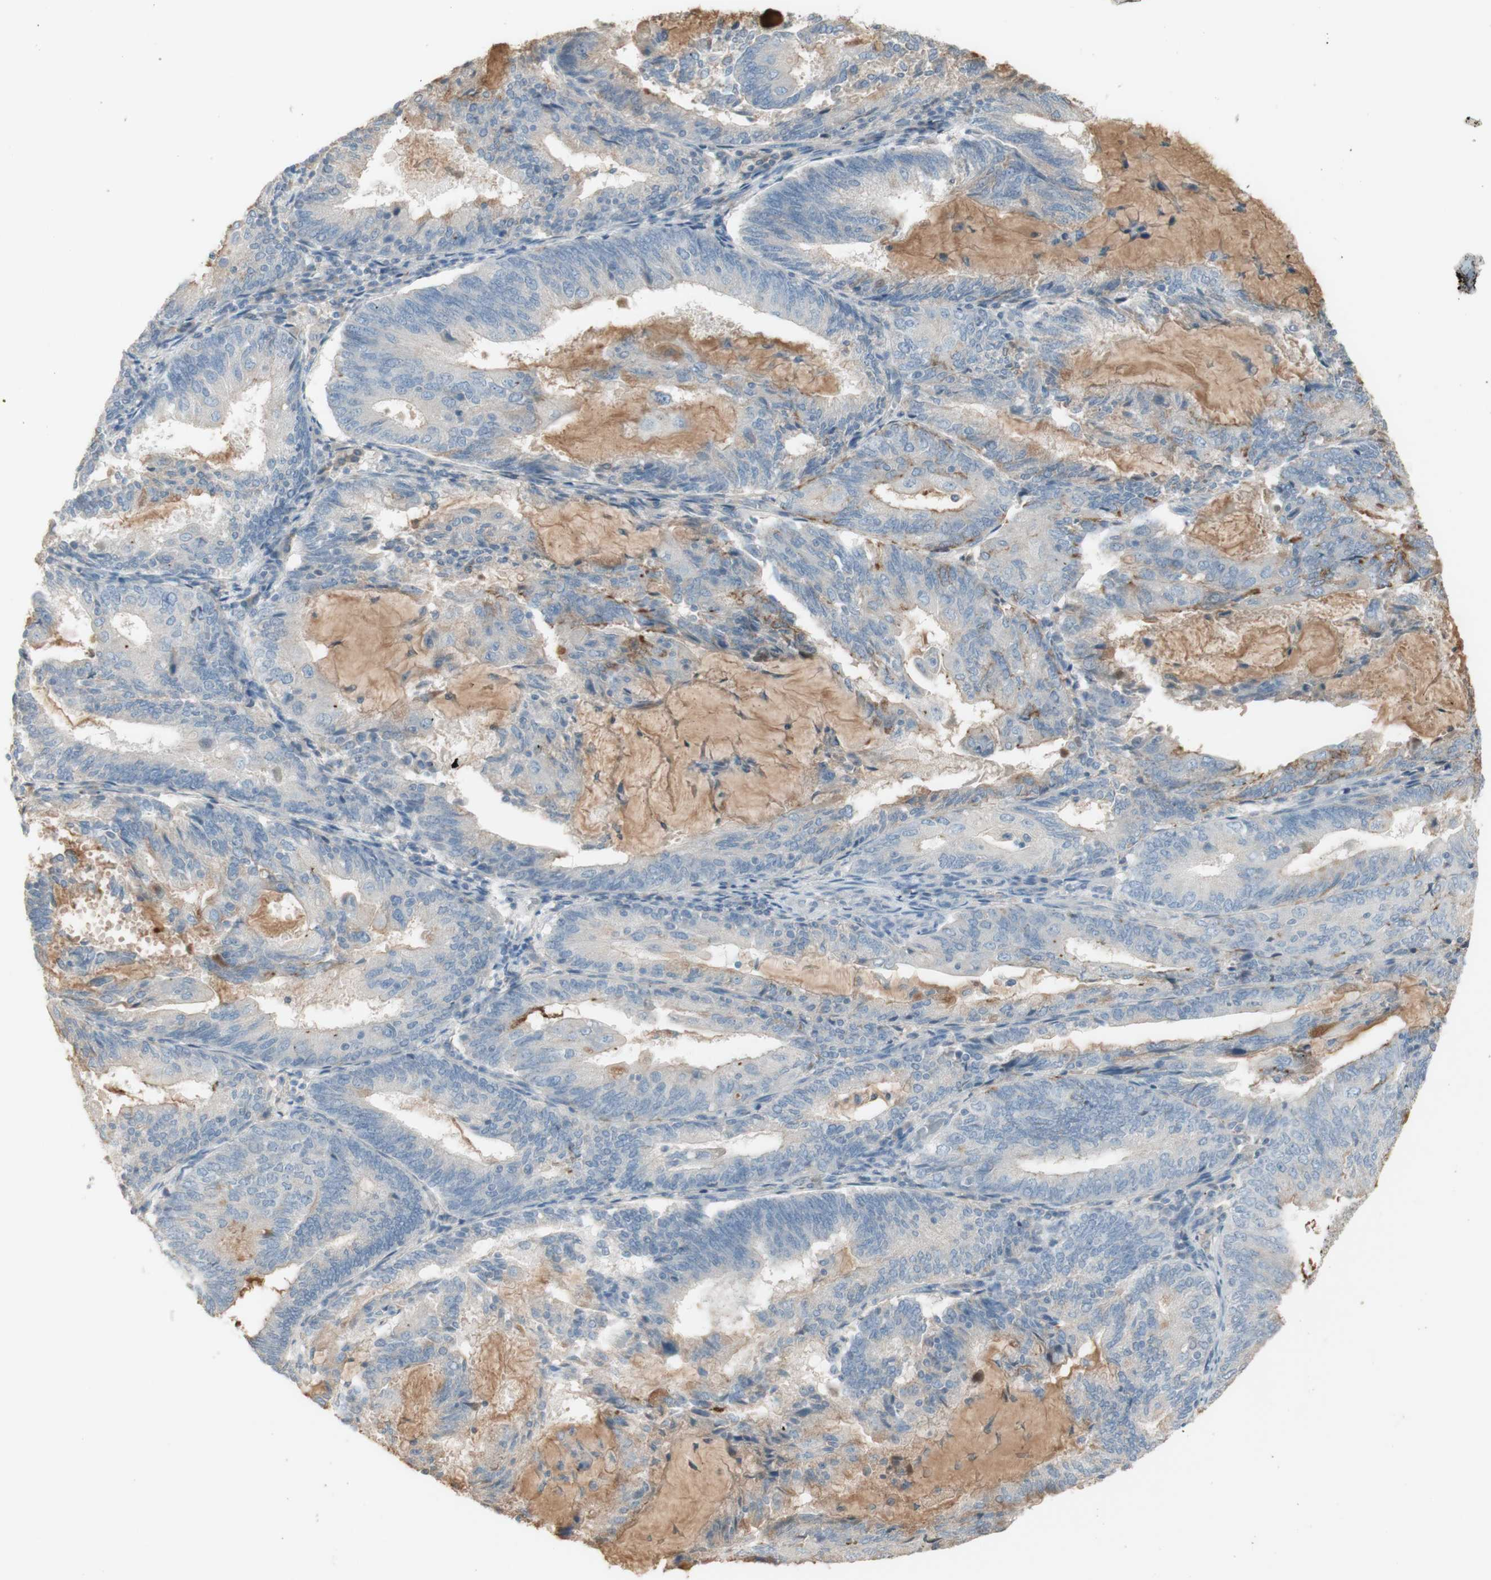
{"staining": {"intensity": "negative", "quantity": "none", "location": "none"}, "tissue": "endometrial cancer", "cell_type": "Tumor cells", "image_type": "cancer", "snomed": [{"axis": "morphology", "description": "Adenocarcinoma, NOS"}, {"axis": "topography", "description": "Endometrium"}], "caption": "Endometrial cancer (adenocarcinoma) was stained to show a protein in brown. There is no significant staining in tumor cells. (Brightfield microscopy of DAB (3,3'-diaminobenzidine) immunohistochemistry (IHC) at high magnification).", "gene": "IFNG", "patient": {"sex": "female", "age": 81}}